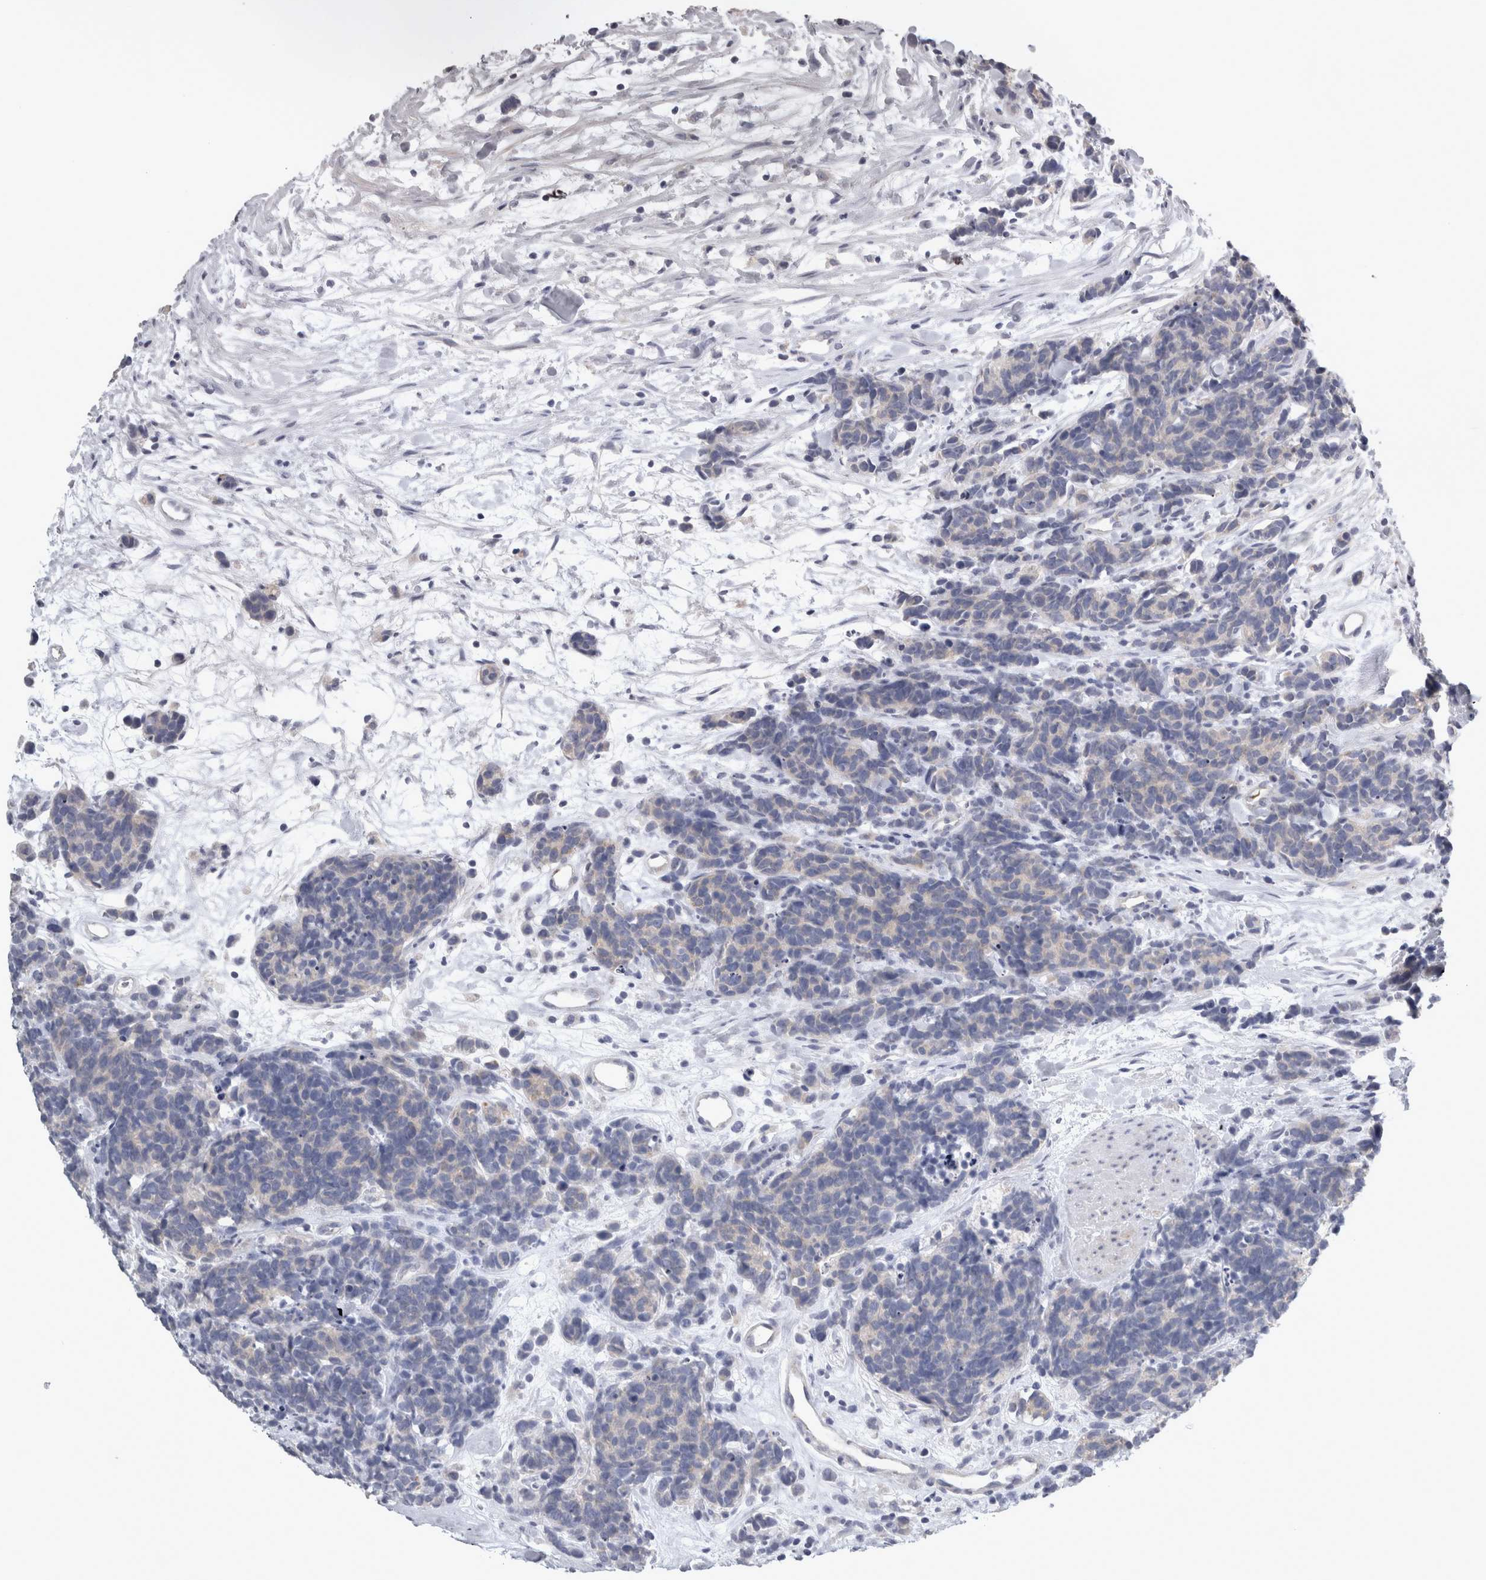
{"staining": {"intensity": "weak", "quantity": "<25%", "location": "cytoplasmic/membranous"}, "tissue": "carcinoid", "cell_type": "Tumor cells", "image_type": "cancer", "snomed": [{"axis": "morphology", "description": "Carcinoma, NOS"}, {"axis": "morphology", "description": "Carcinoid, malignant, NOS"}, {"axis": "topography", "description": "Urinary bladder"}], "caption": "This micrograph is of carcinoid stained with immunohistochemistry (IHC) to label a protein in brown with the nuclei are counter-stained blue. There is no positivity in tumor cells.", "gene": "TCAP", "patient": {"sex": "male", "age": 57}}